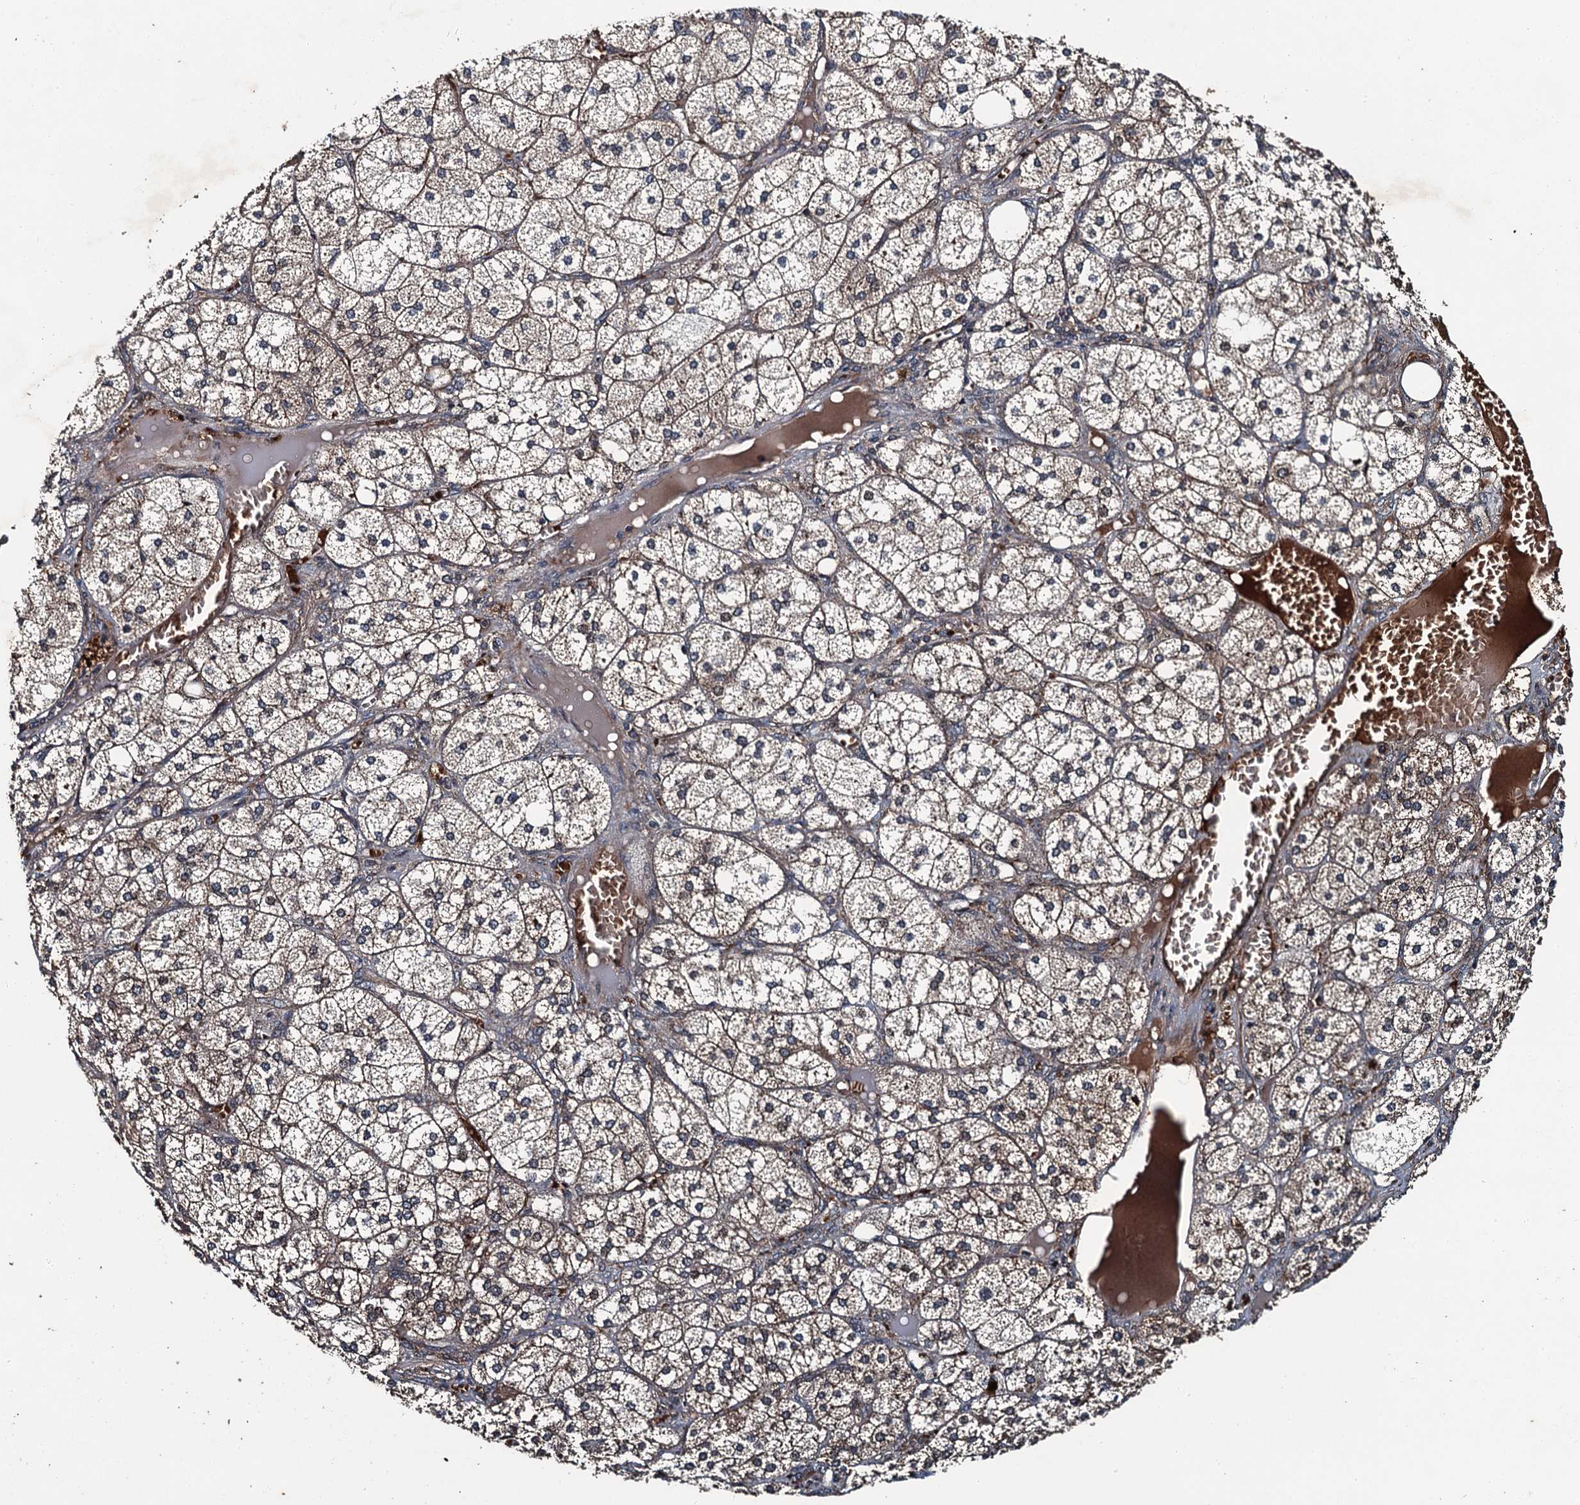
{"staining": {"intensity": "strong", "quantity": "25%-75%", "location": "cytoplasmic/membranous"}, "tissue": "adrenal gland", "cell_type": "Glandular cells", "image_type": "normal", "snomed": [{"axis": "morphology", "description": "Normal tissue, NOS"}, {"axis": "topography", "description": "Adrenal gland"}], "caption": "Adrenal gland stained with DAB (3,3'-diaminobenzidine) immunohistochemistry (IHC) exhibits high levels of strong cytoplasmic/membranous staining in approximately 25%-75% of glandular cells.", "gene": "SNX32", "patient": {"sex": "female", "age": 61}}